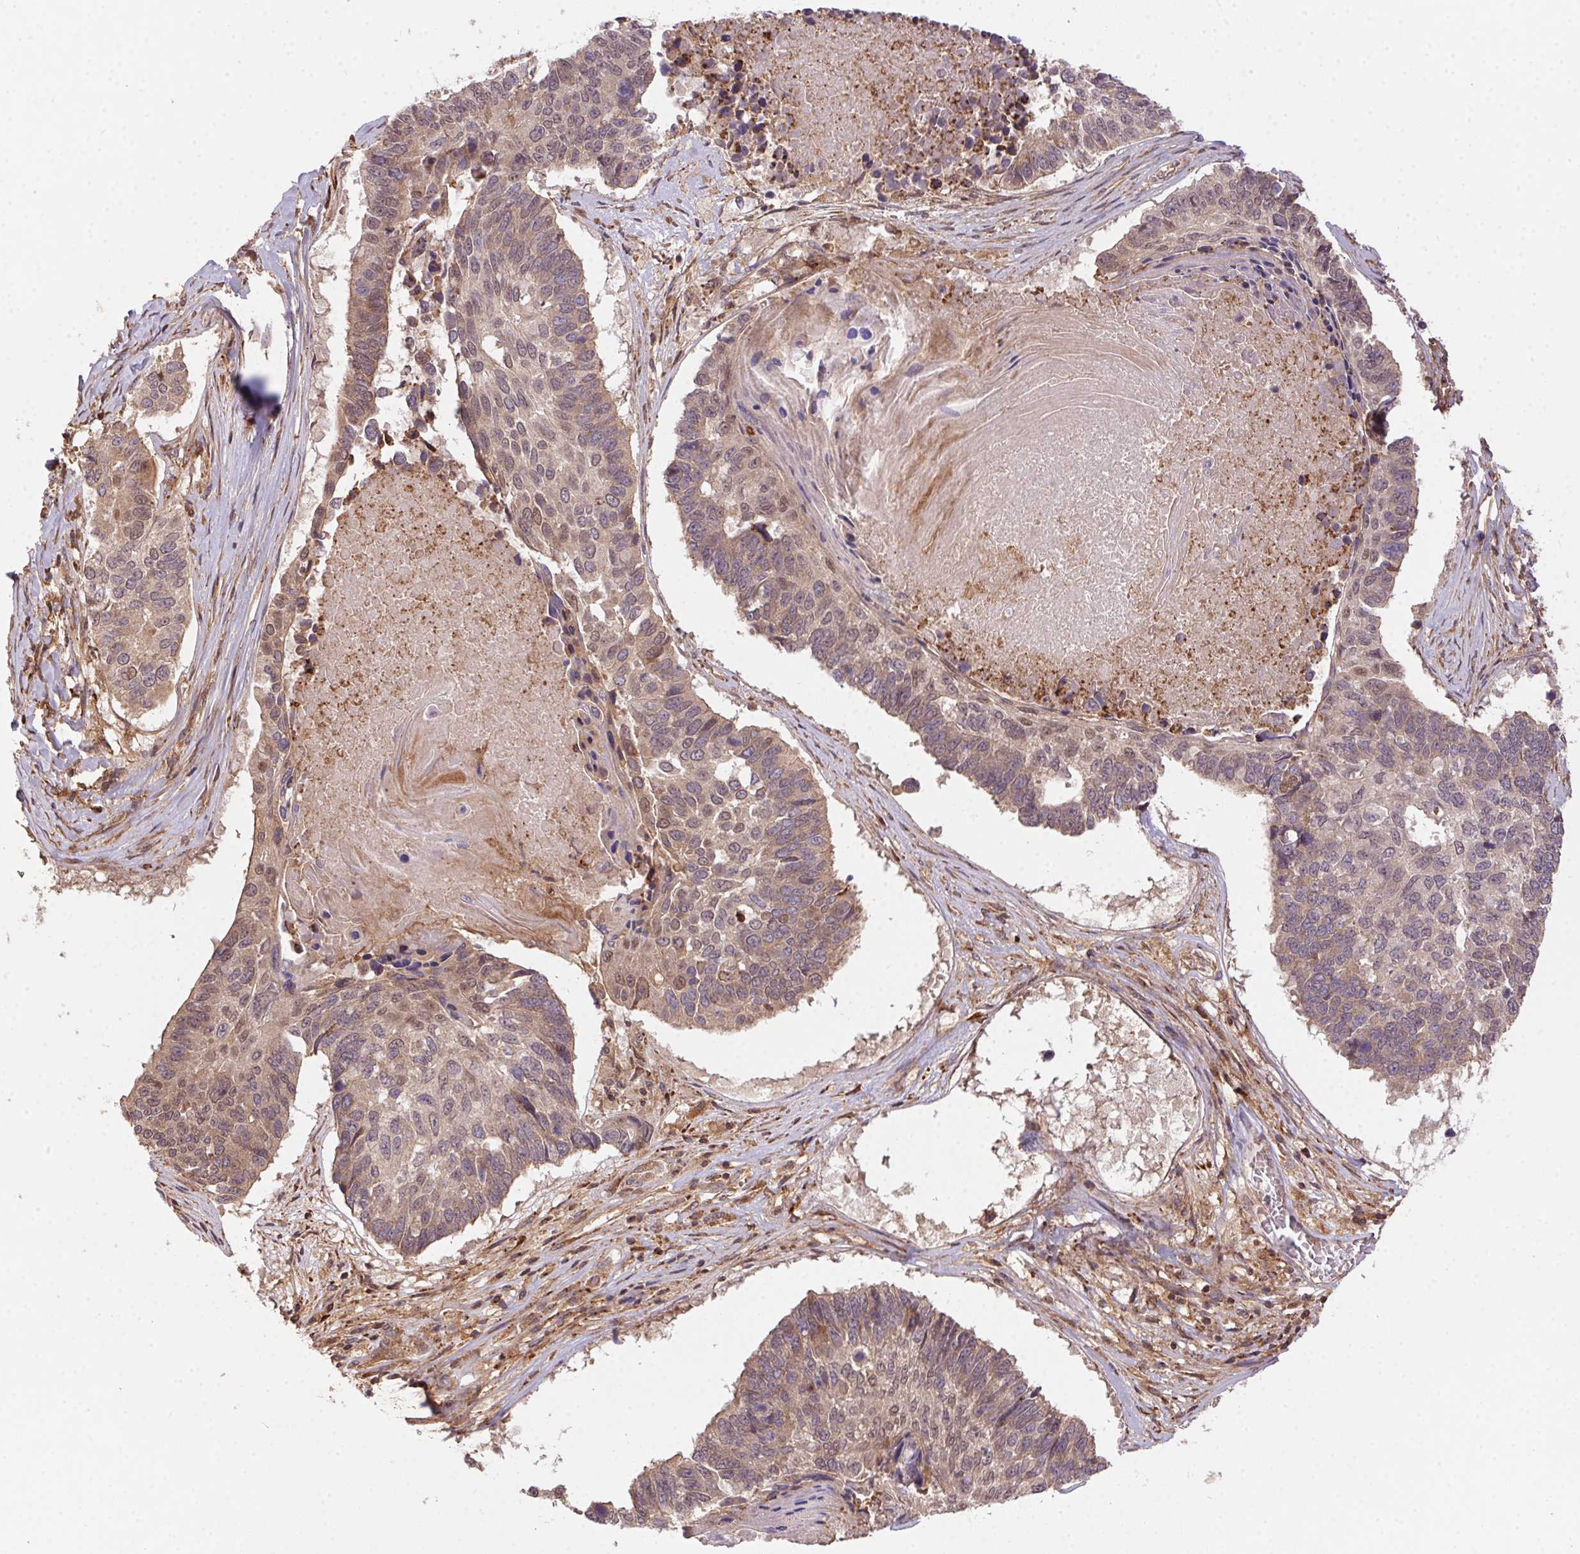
{"staining": {"intensity": "weak", "quantity": ">75%", "location": "cytoplasmic/membranous,nuclear"}, "tissue": "lung cancer", "cell_type": "Tumor cells", "image_type": "cancer", "snomed": [{"axis": "morphology", "description": "Squamous cell carcinoma, NOS"}, {"axis": "topography", "description": "Lung"}], "caption": "Immunohistochemical staining of lung squamous cell carcinoma displays low levels of weak cytoplasmic/membranous and nuclear expression in about >75% of tumor cells.", "gene": "MEX3D", "patient": {"sex": "male", "age": 73}}